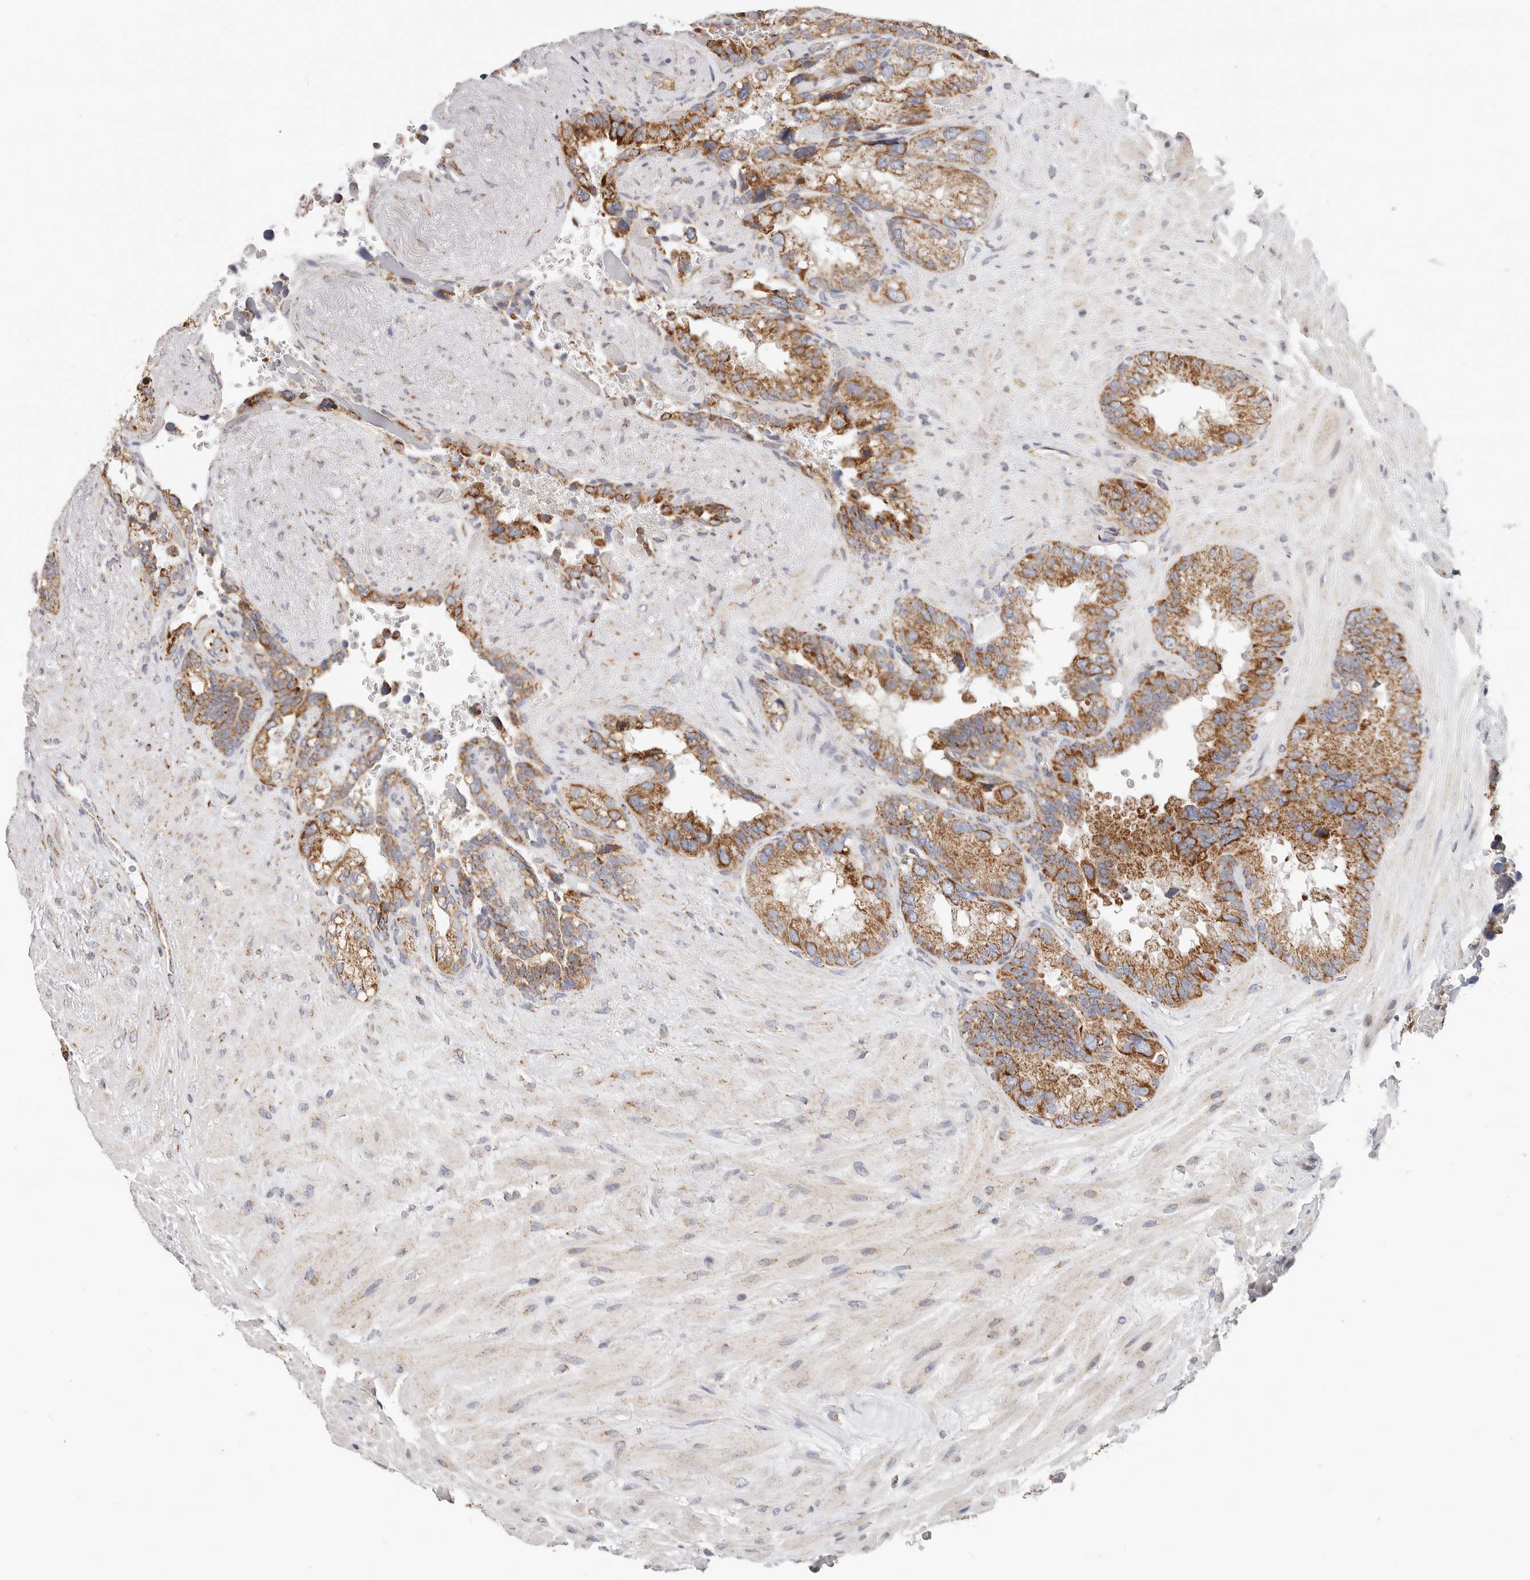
{"staining": {"intensity": "strong", "quantity": "25%-75%", "location": "cytoplasmic/membranous"}, "tissue": "seminal vesicle", "cell_type": "Glandular cells", "image_type": "normal", "snomed": [{"axis": "morphology", "description": "Normal tissue, NOS"}, {"axis": "topography", "description": "Seminal veicle"}], "caption": "Immunohistochemistry image of normal seminal vesicle stained for a protein (brown), which exhibits high levels of strong cytoplasmic/membranous positivity in about 25%-75% of glandular cells.", "gene": "AFDN", "patient": {"sex": "male", "age": 80}}